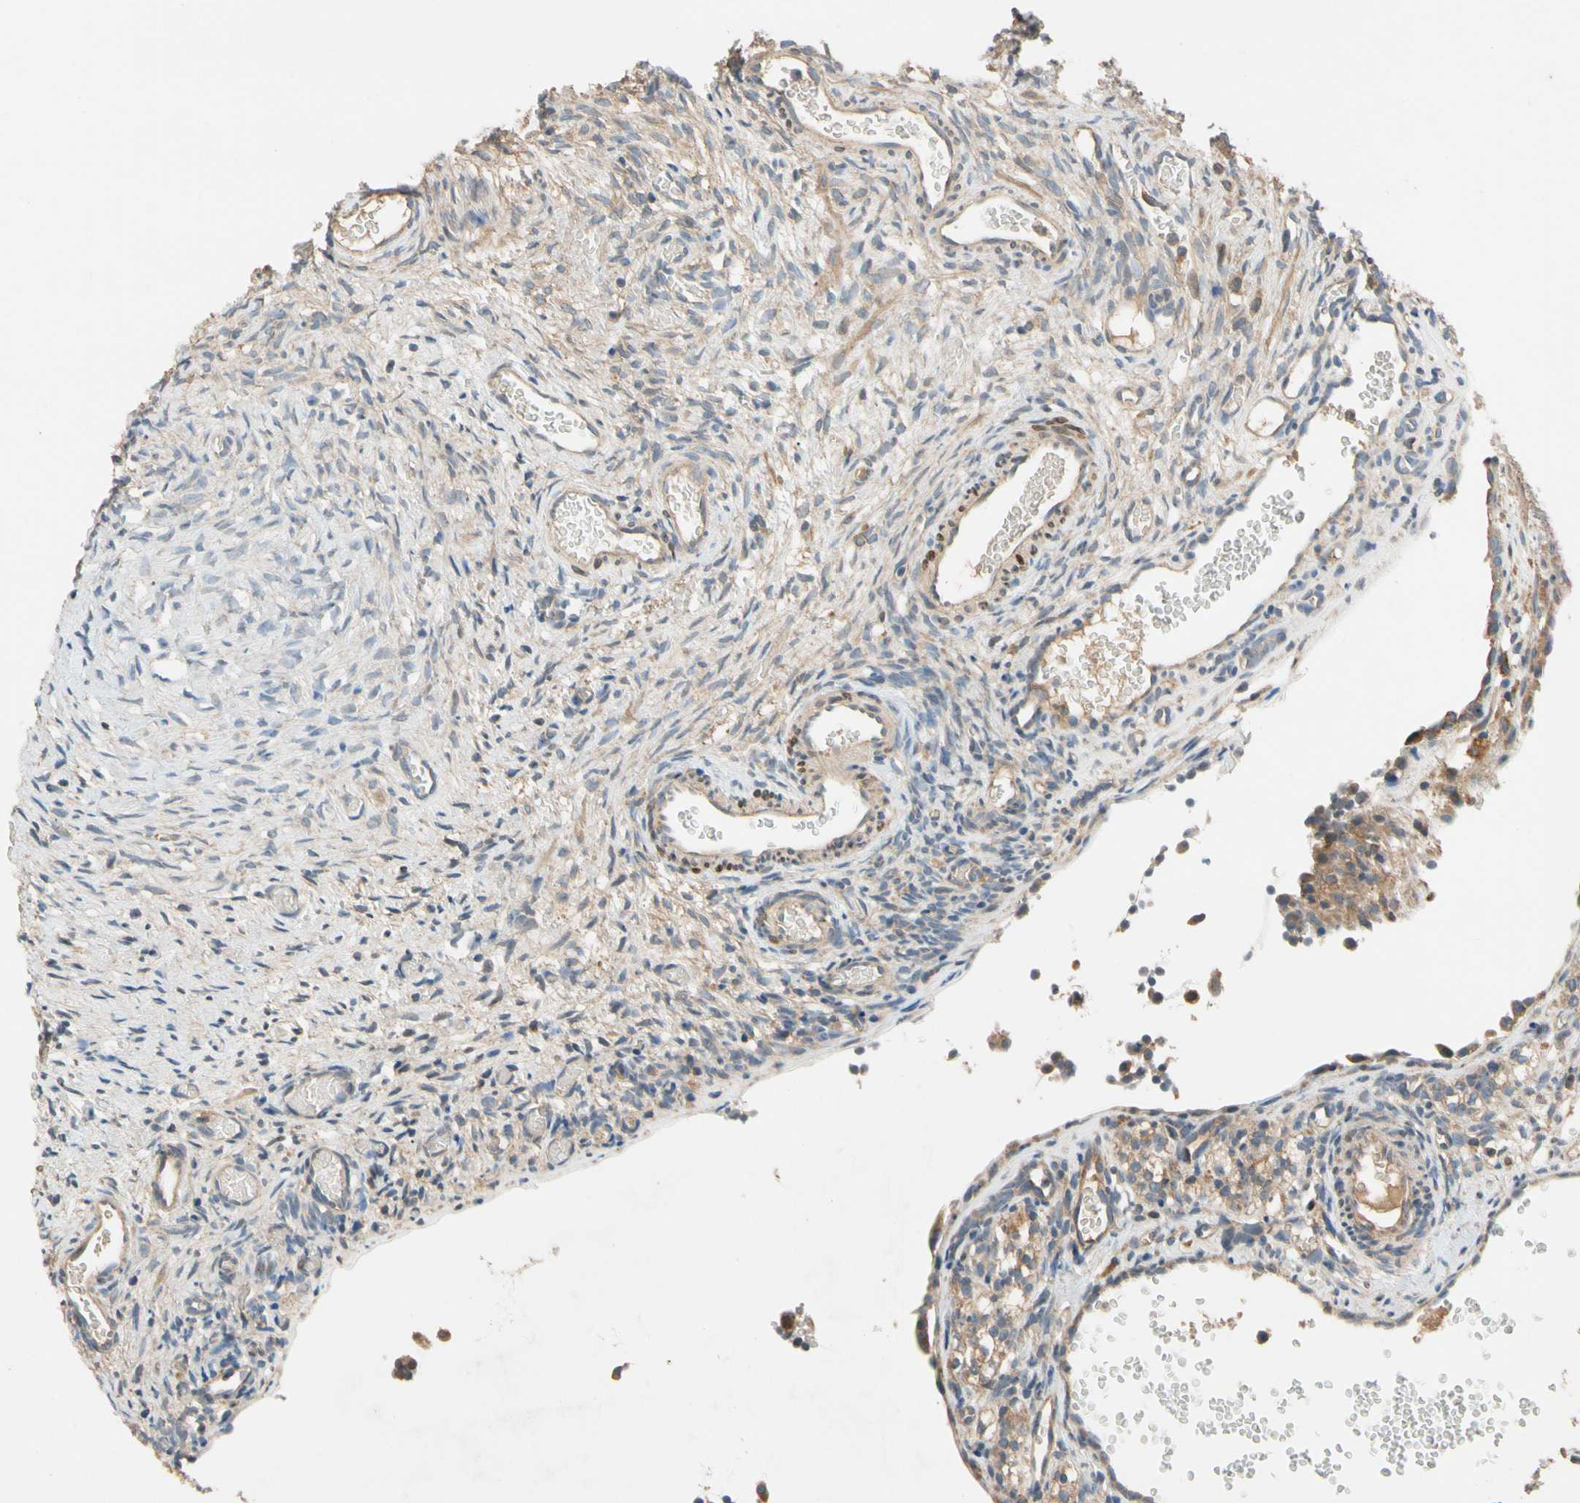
{"staining": {"intensity": "weak", "quantity": ">75%", "location": "cytoplasmic/membranous"}, "tissue": "ovary", "cell_type": "Follicle cells", "image_type": "normal", "snomed": [{"axis": "morphology", "description": "Normal tissue, NOS"}, {"axis": "topography", "description": "Ovary"}], "caption": "DAB immunohistochemical staining of unremarkable ovary shows weak cytoplasmic/membranous protein staining in about >75% of follicle cells.", "gene": "USP12", "patient": {"sex": "female", "age": 35}}